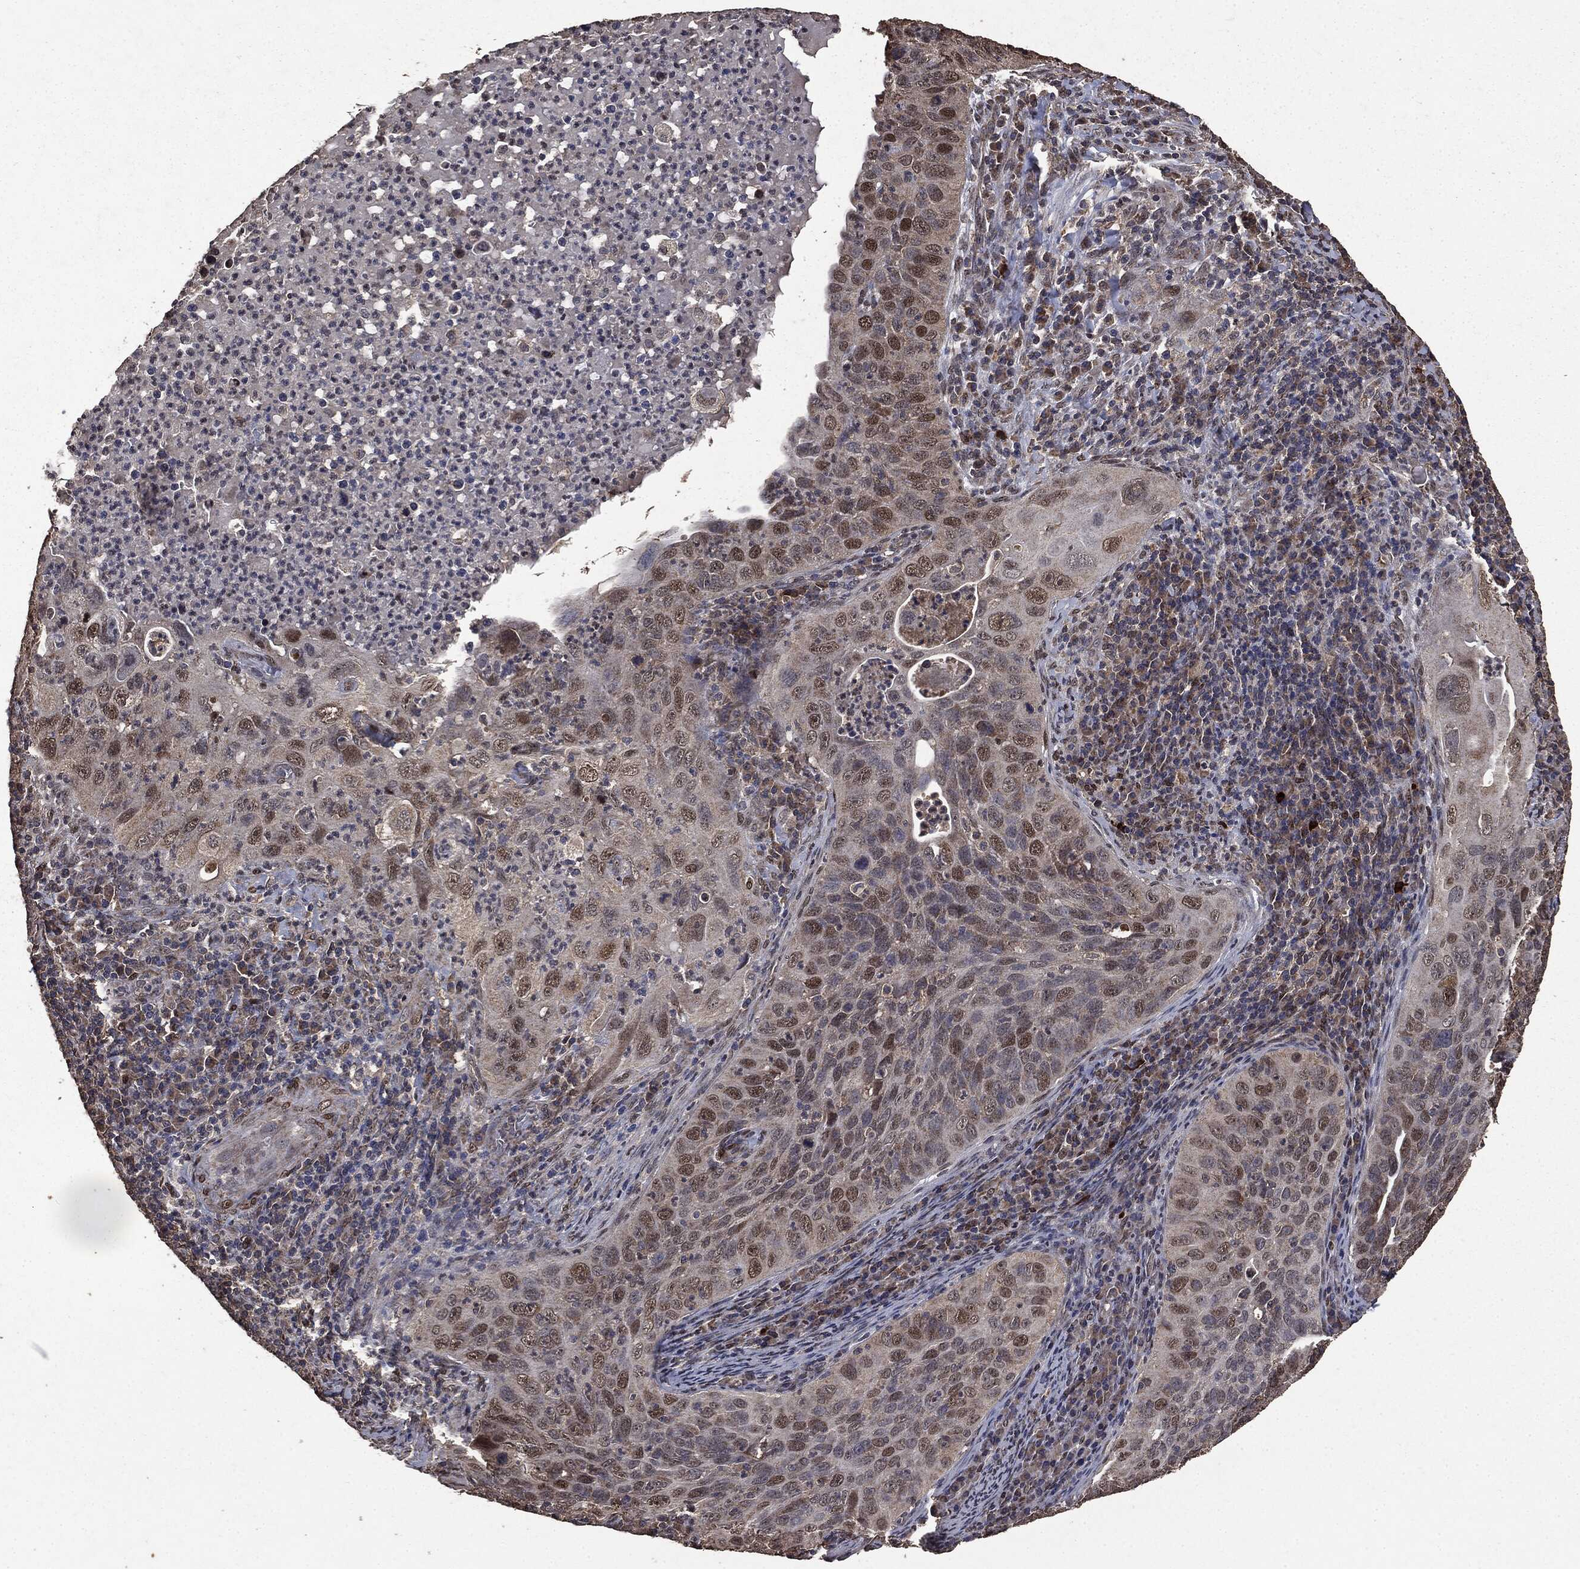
{"staining": {"intensity": "moderate", "quantity": "25%-75%", "location": "nuclear"}, "tissue": "cervical cancer", "cell_type": "Tumor cells", "image_type": "cancer", "snomed": [{"axis": "morphology", "description": "Squamous cell carcinoma, NOS"}, {"axis": "topography", "description": "Cervix"}], "caption": "Immunohistochemistry micrograph of squamous cell carcinoma (cervical) stained for a protein (brown), which exhibits medium levels of moderate nuclear staining in approximately 25%-75% of tumor cells.", "gene": "PPP6R2", "patient": {"sex": "female", "age": 26}}